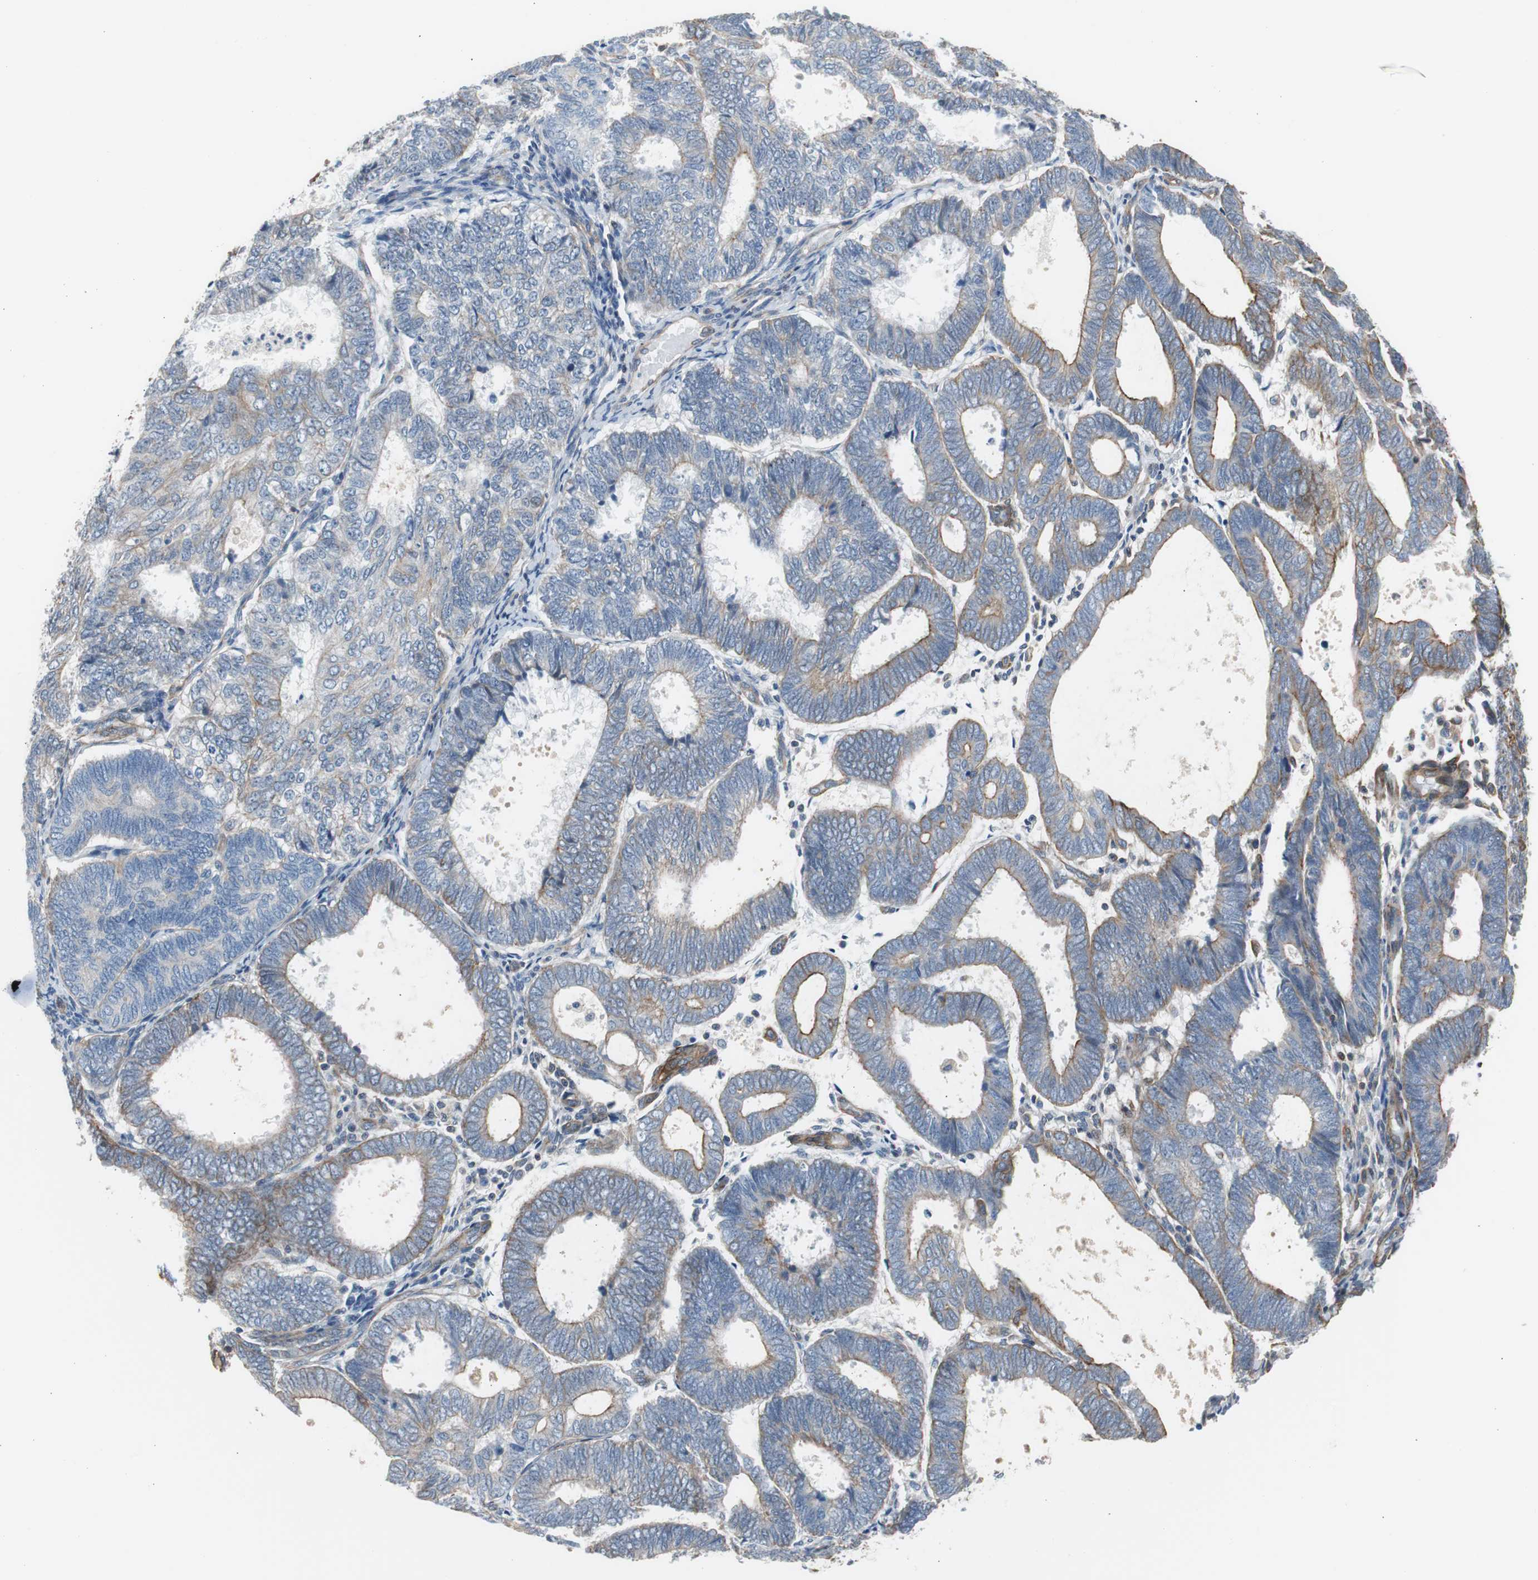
{"staining": {"intensity": "moderate", "quantity": "<25%", "location": "cytoplasmic/membranous"}, "tissue": "endometrial cancer", "cell_type": "Tumor cells", "image_type": "cancer", "snomed": [{"axis": "morphology", "description": "Adenocarcinoma, NOS"}, {"axis": "topography", "description": "Uterus"}], "caption": "Adenocarcinoma (endometrial) tissue demonstrates moderate cytoplasmic/membranous staining in about <25% of tumor cells", "gene": "KIF3B", "patient": {"sex": "female", "age": 60}}